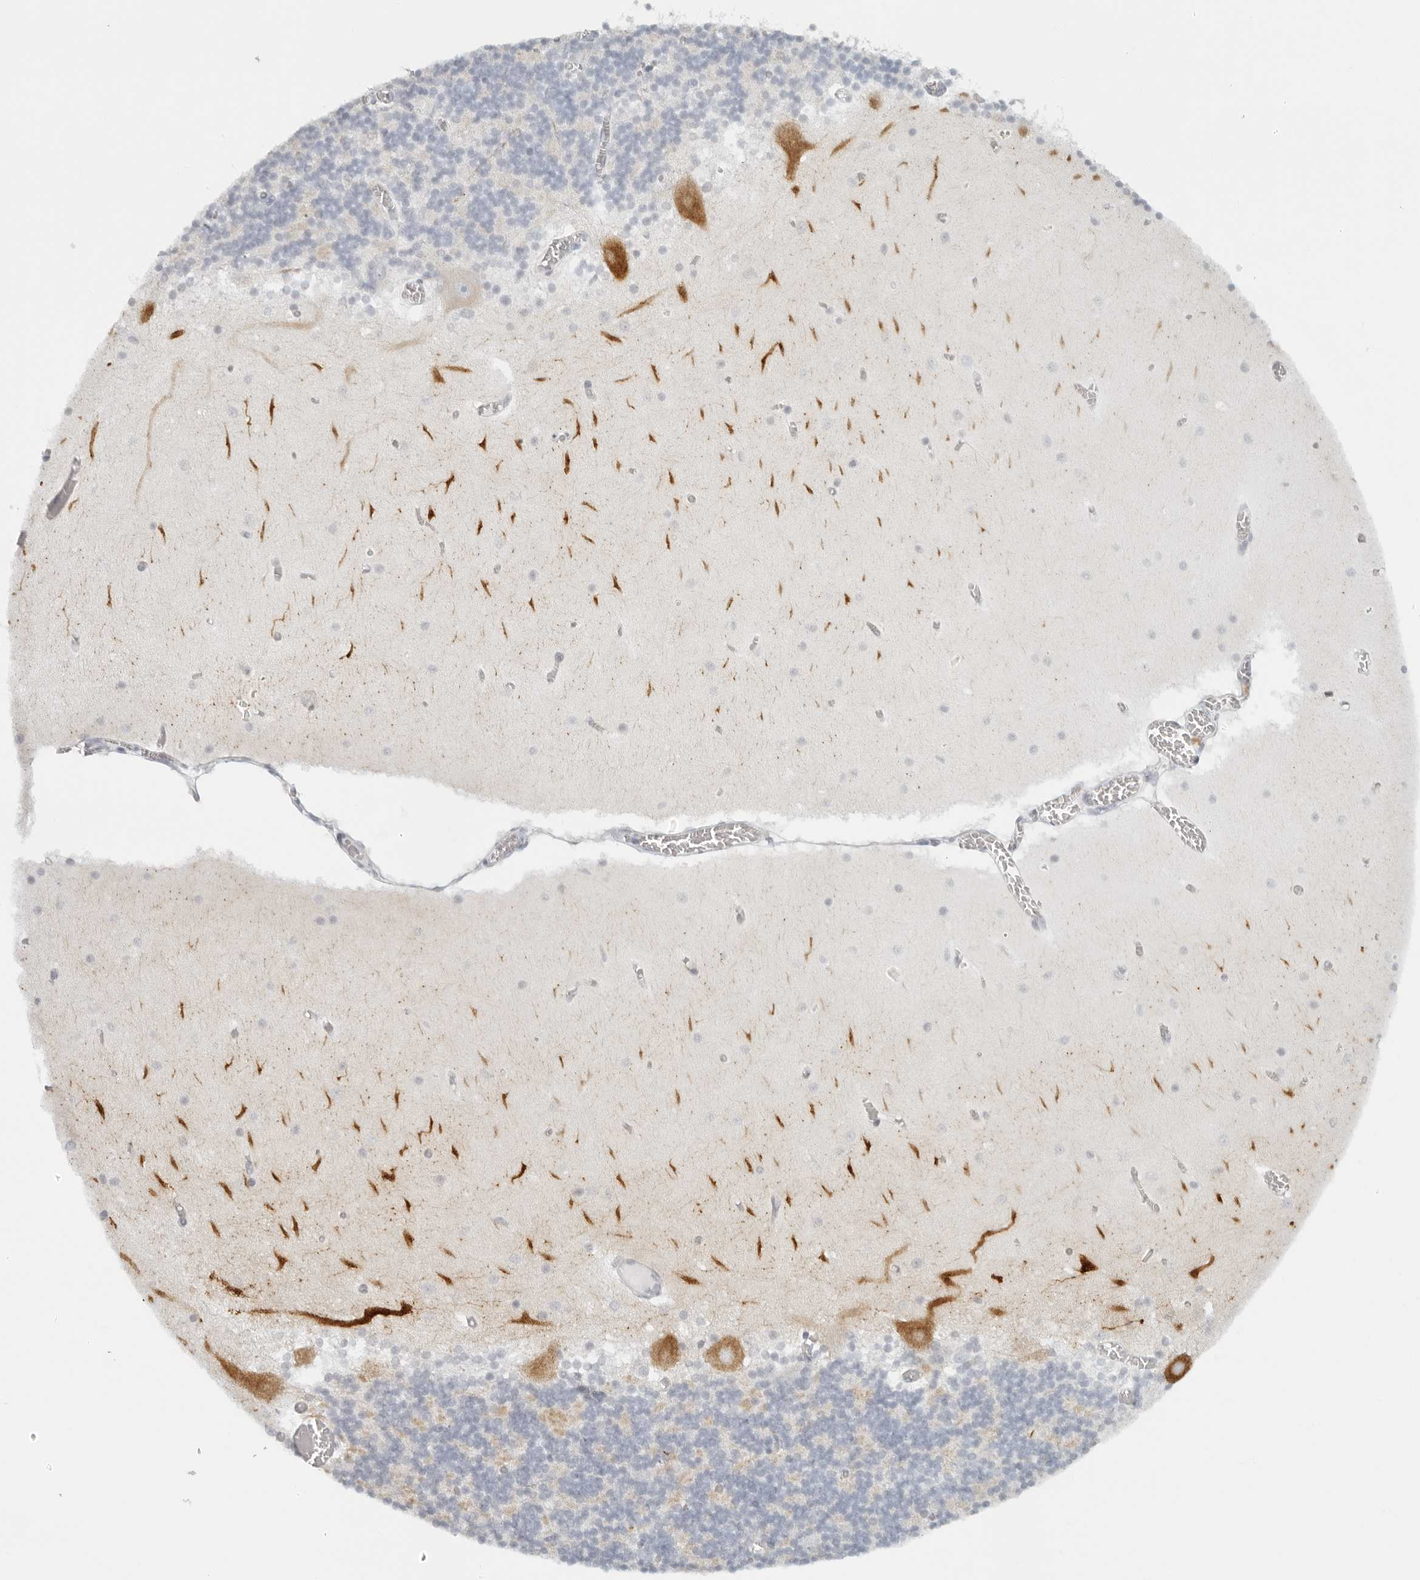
{"staining": {"intensity": "negative", "quantity": "none", "location": "none"}, "tissue": "cerebellum", "cell_type": "Cells in granular layer", "image_type": "normal", "snomed": [{"axis": "morphology", "description": "Normal tissue, NOS"}, {"axis": "topography", "description": "Cerebellum"}], "caption": "Benign cerebellum was stained to show a protein in brown. There is no significant positivity in cells in granular layer.", "gene": "RPS6KC1", "patient": {"sex": "female", "age": 28}}